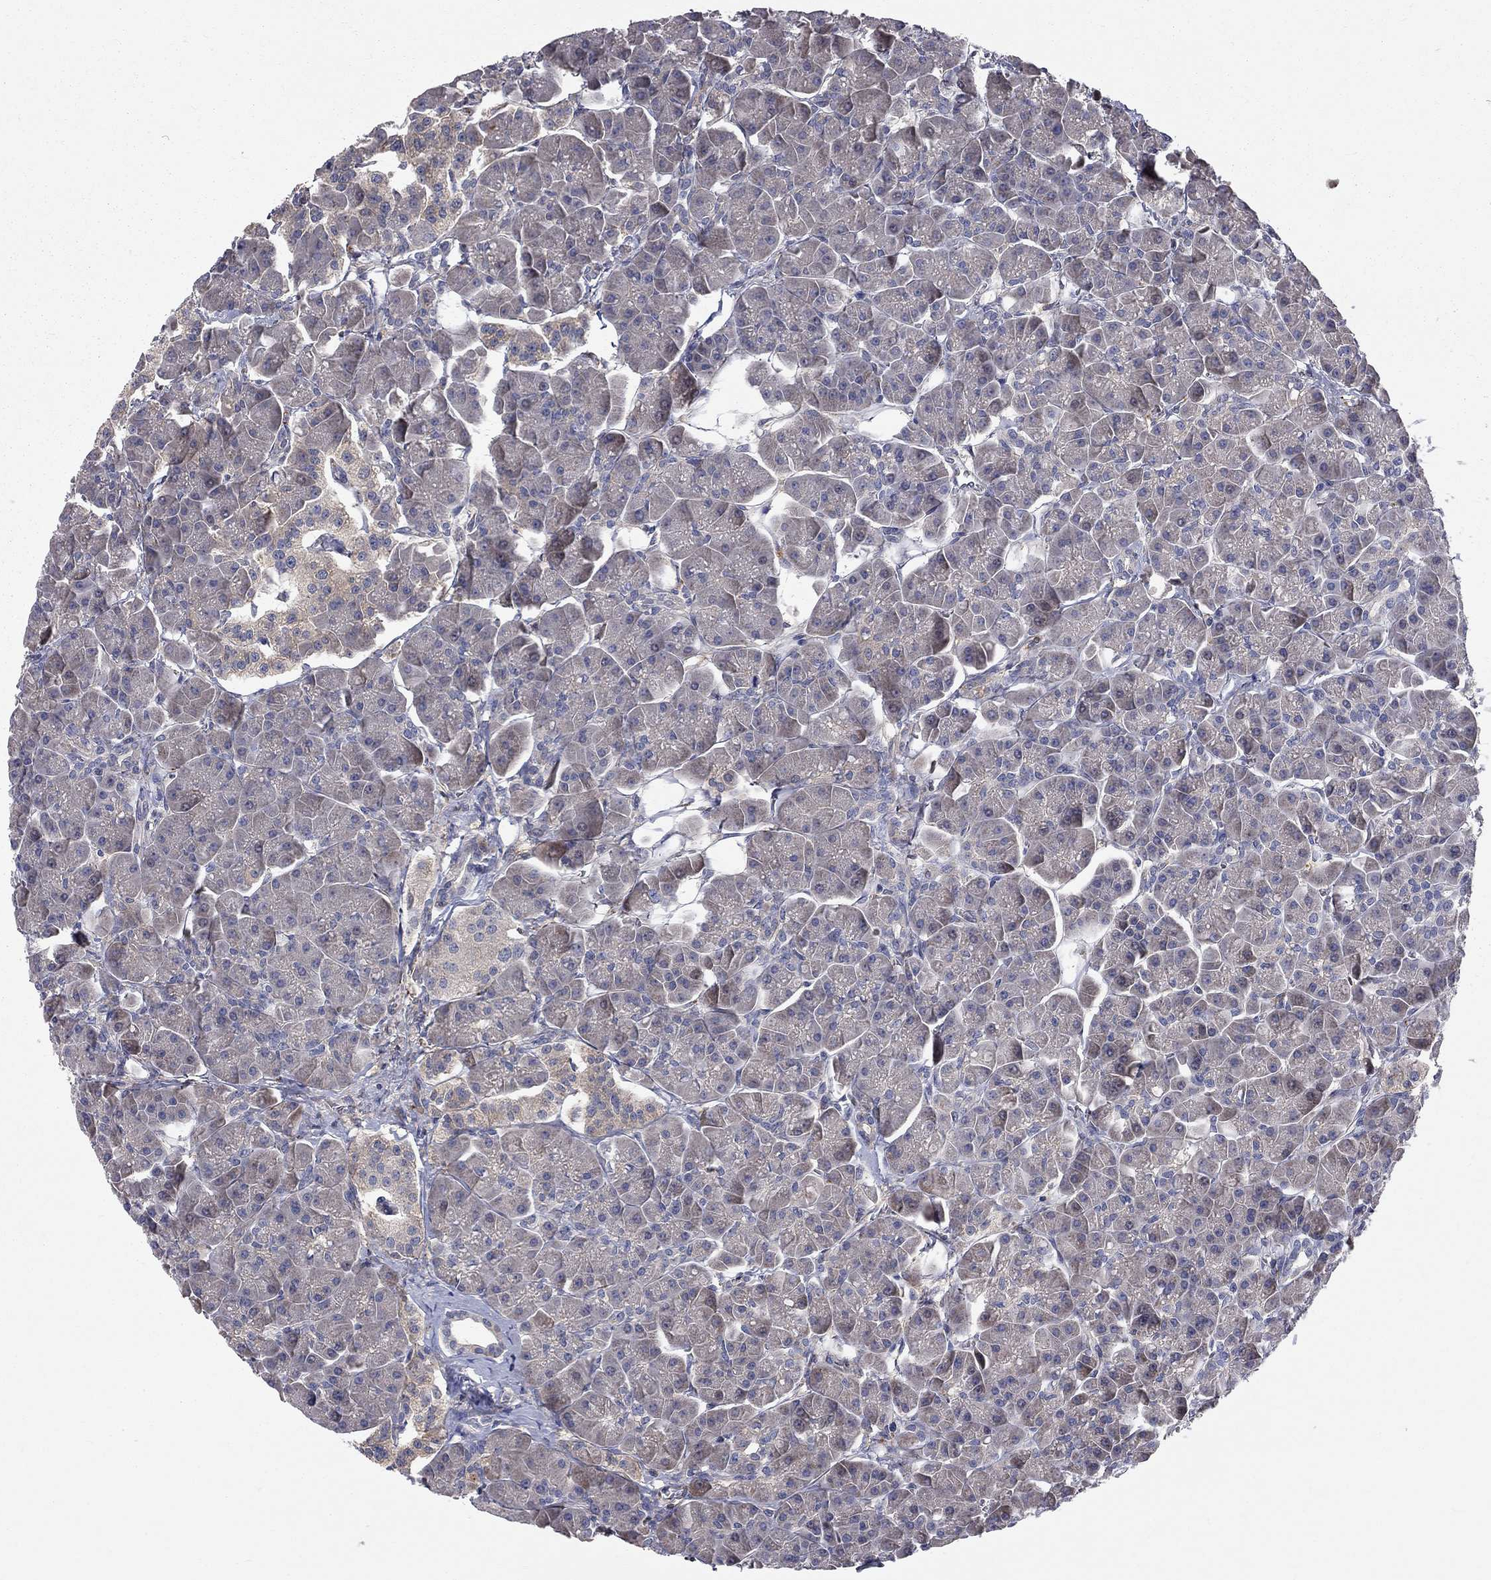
{"staining": {"intensity": "strong", "quantity": "<25%", "location": "cytoplasmic/membranous"}, "tissue": "pancreas", "cell_type": "Exocrine glandular cells", "image_type": "normal", "snomed": [{"axis": "morphology", "description": "Normal tissue, NOS"}, {"axis": "topography", "description": "Pancreas"}], "caption": "Immunohistochemistry (IHC) image of normal pancreas stained for a protein (brown), which exhibits medium levels of strong cytoplasmic/membranous staining in about <25% of exocrine glandular cells.", "gene": "KANSL1L", "patient": {"sex": "male", "age": 70}}